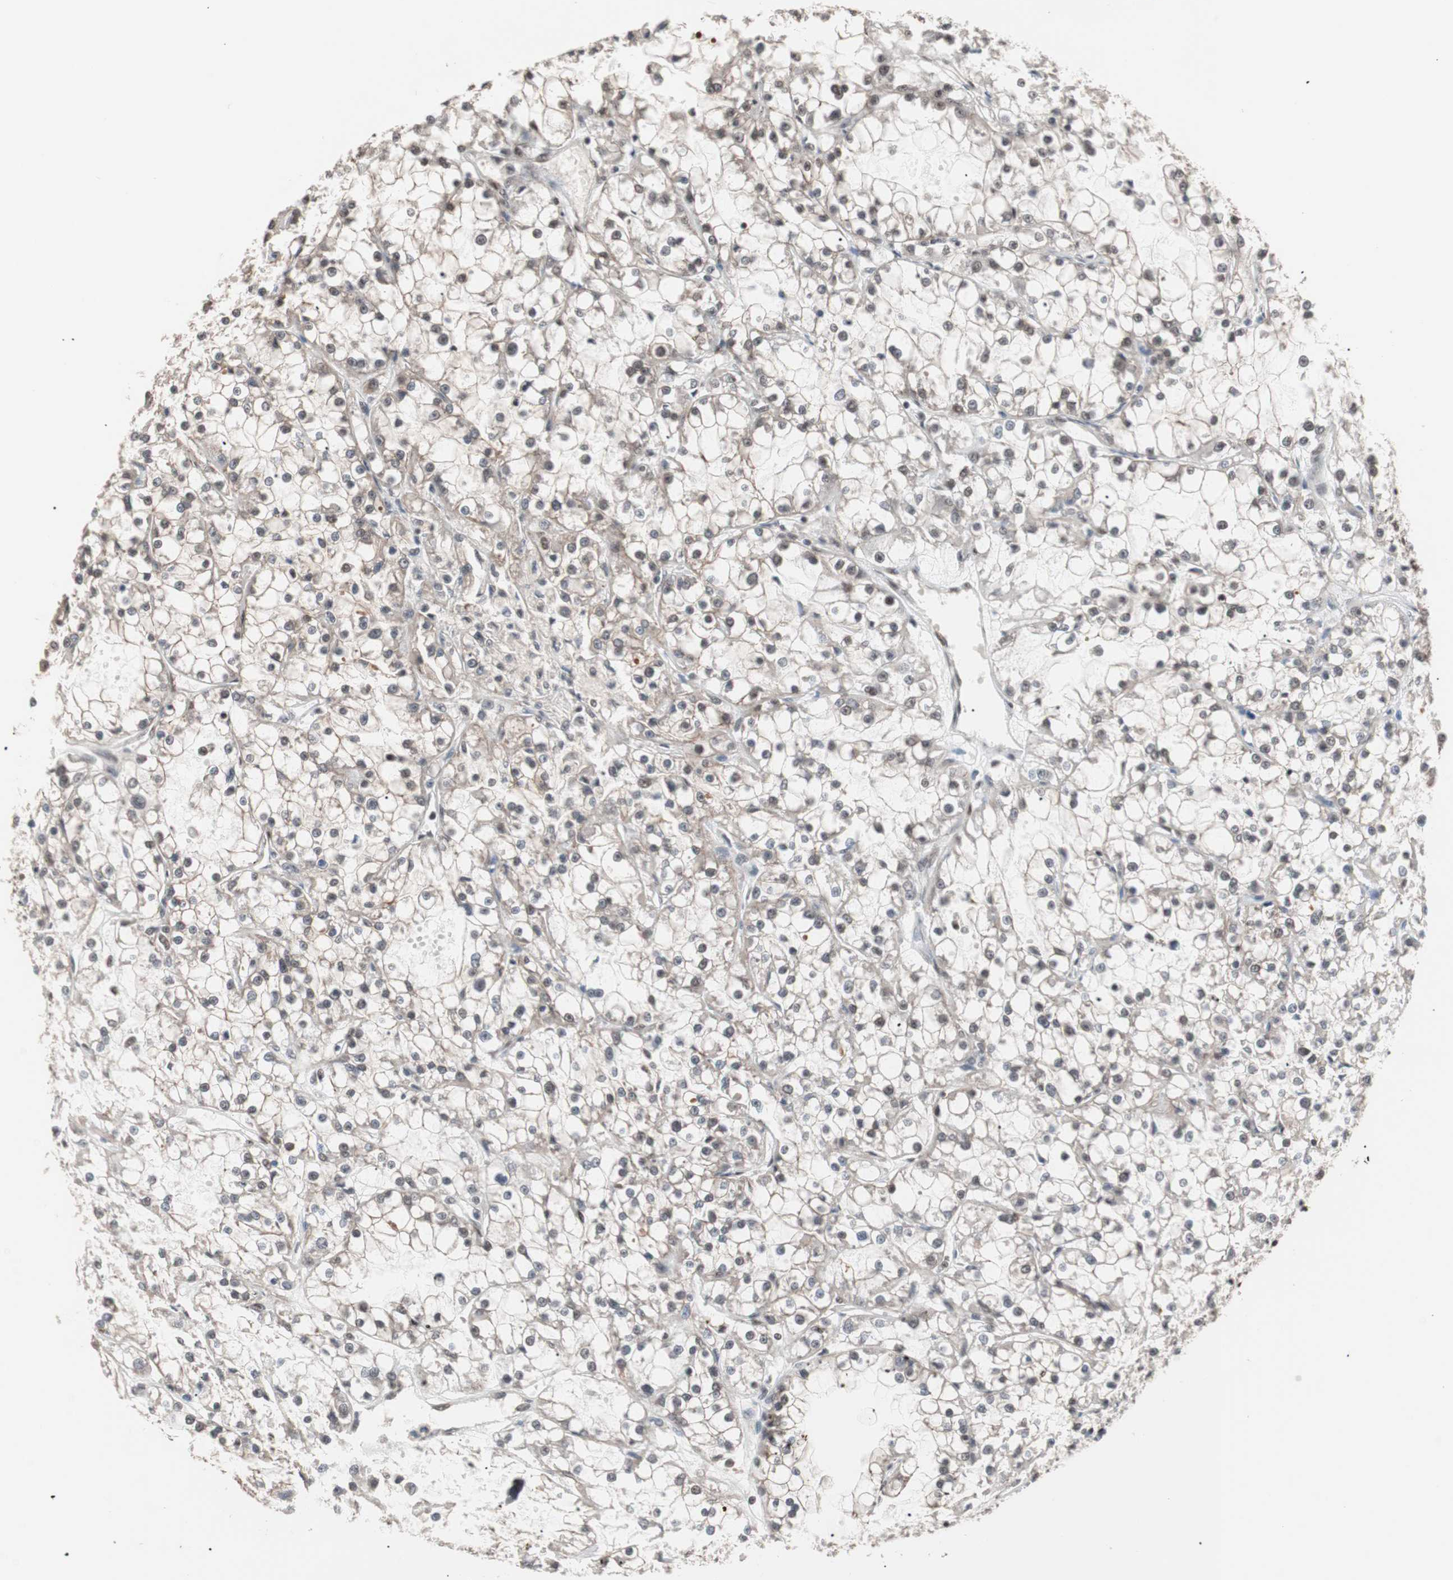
{"staining": {"intensity": "moderate", "quantity": ">75%", "location": "nuclear"}, "tissue": "renal cancer", "cell_type": "Tumor cells", "image_type": "cancer", "snomed": [{"axis": "morphology", "description": "Adenocarcinoma, NOS"}, {"axis": "topography", "description": "Kidney"}], "caption": "Brown immunohistochemical staining in renal cancer displays moderate nuclear expression in about >75% of tumor cells.", "gene": "CHAMP1", "patient": {"sex": "female", "age": 52}}